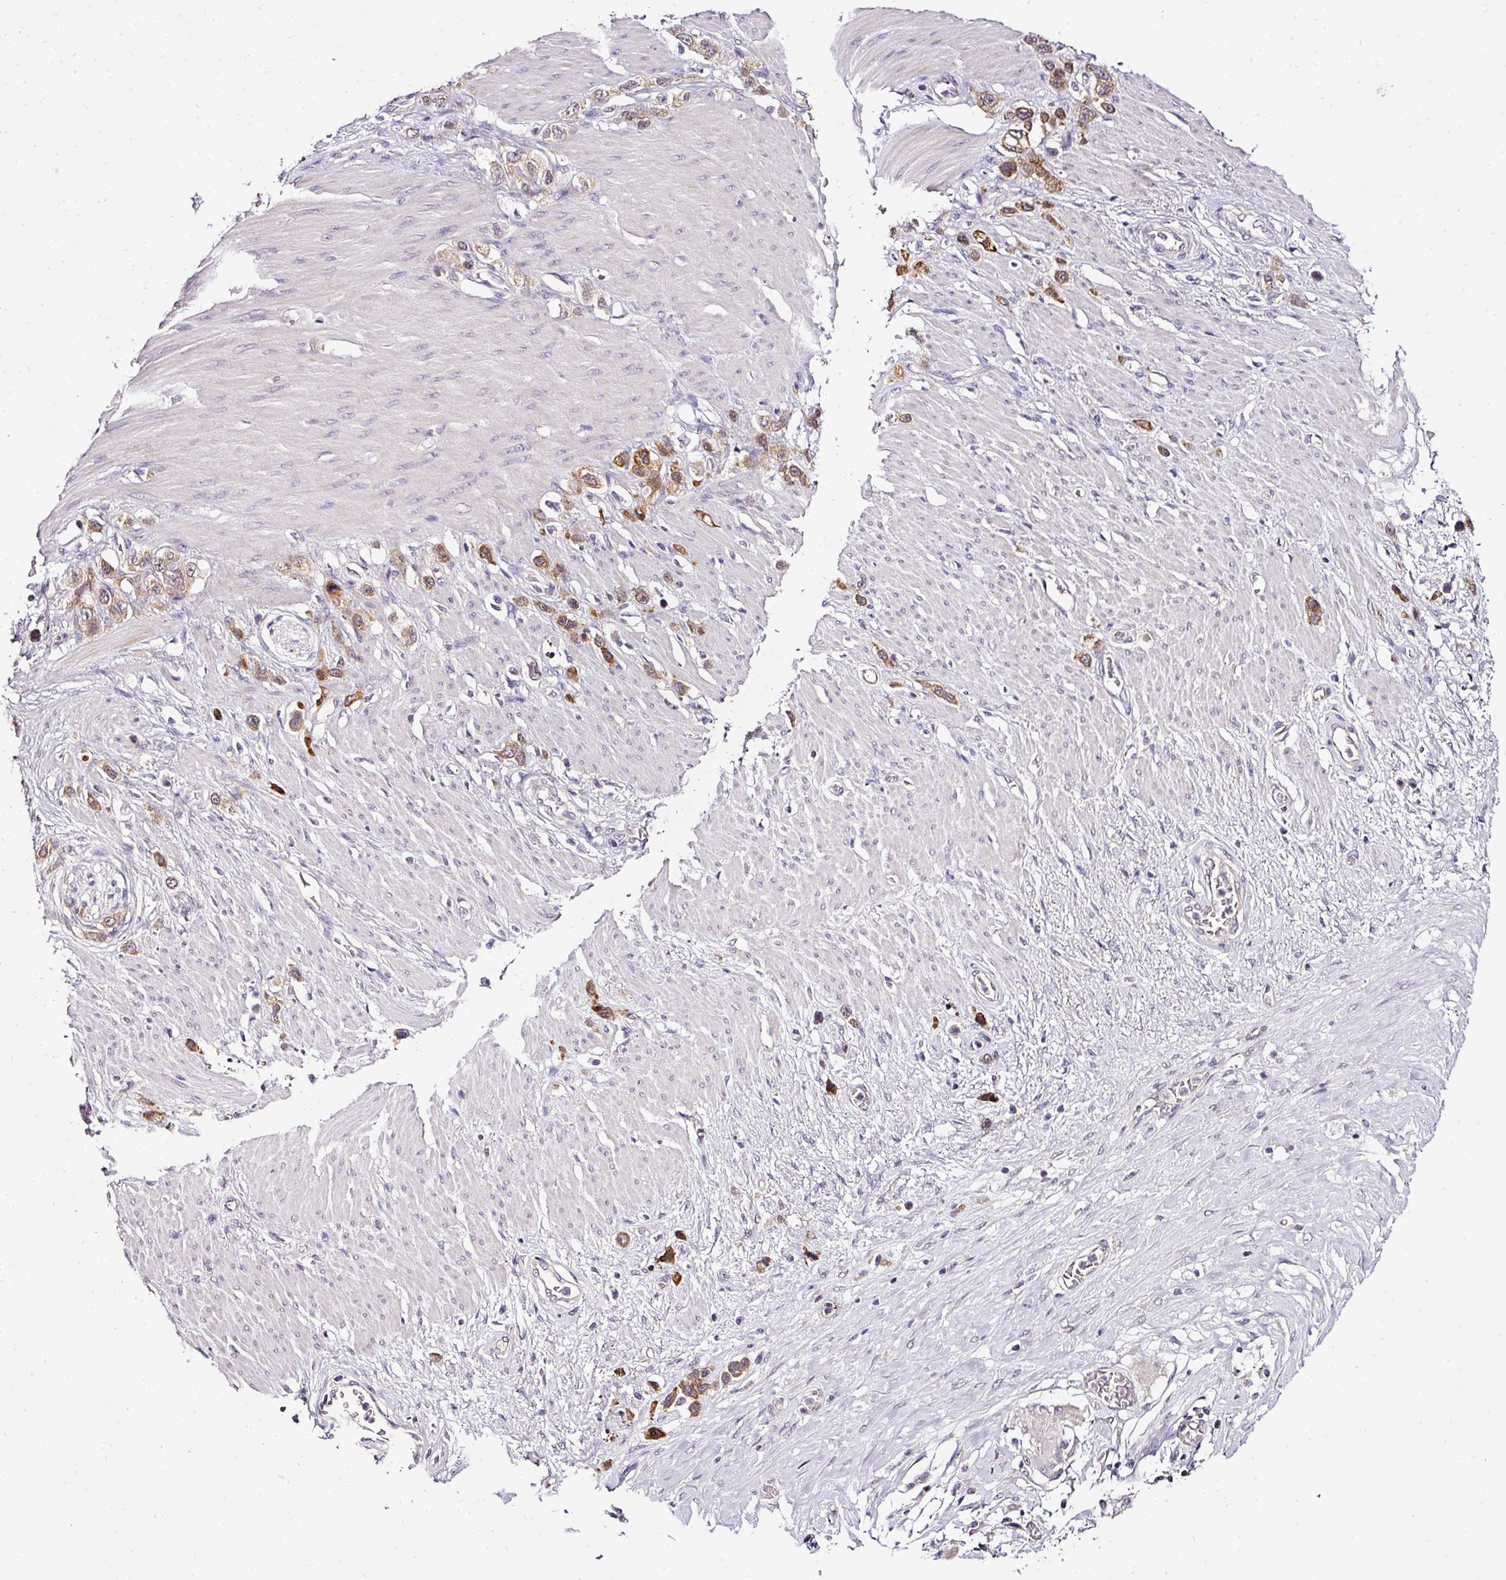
{"staining": {"intensity": "moderate", "quantity": "25%-75%", "location": "cytoplasmic/membranous"}, "tissue": "stomach cancer", "cell_type": "Tumor cells", "image_type": "cancer", "snomed": [{"axis": "morphology", "description": "Adenocarcinoma, NOS"}, {"axis": "morphology", "description": "Adenocarcinoma, High grade"}, {"axis": "topography", "description": "Stomach, upper"}, {"axis": "topography", "description": "Stomach, lower"}], "caption": "Brown immunohistochemical staining in stomach high-grade adenocarcinoma demonstrates moderate cytoplasmic/membranous expression in about 25%-75% of tumor cells. Nuclei are stained in blue.", "gene": "NAPSA", "patient": {"sex": "female", "age": 65}}